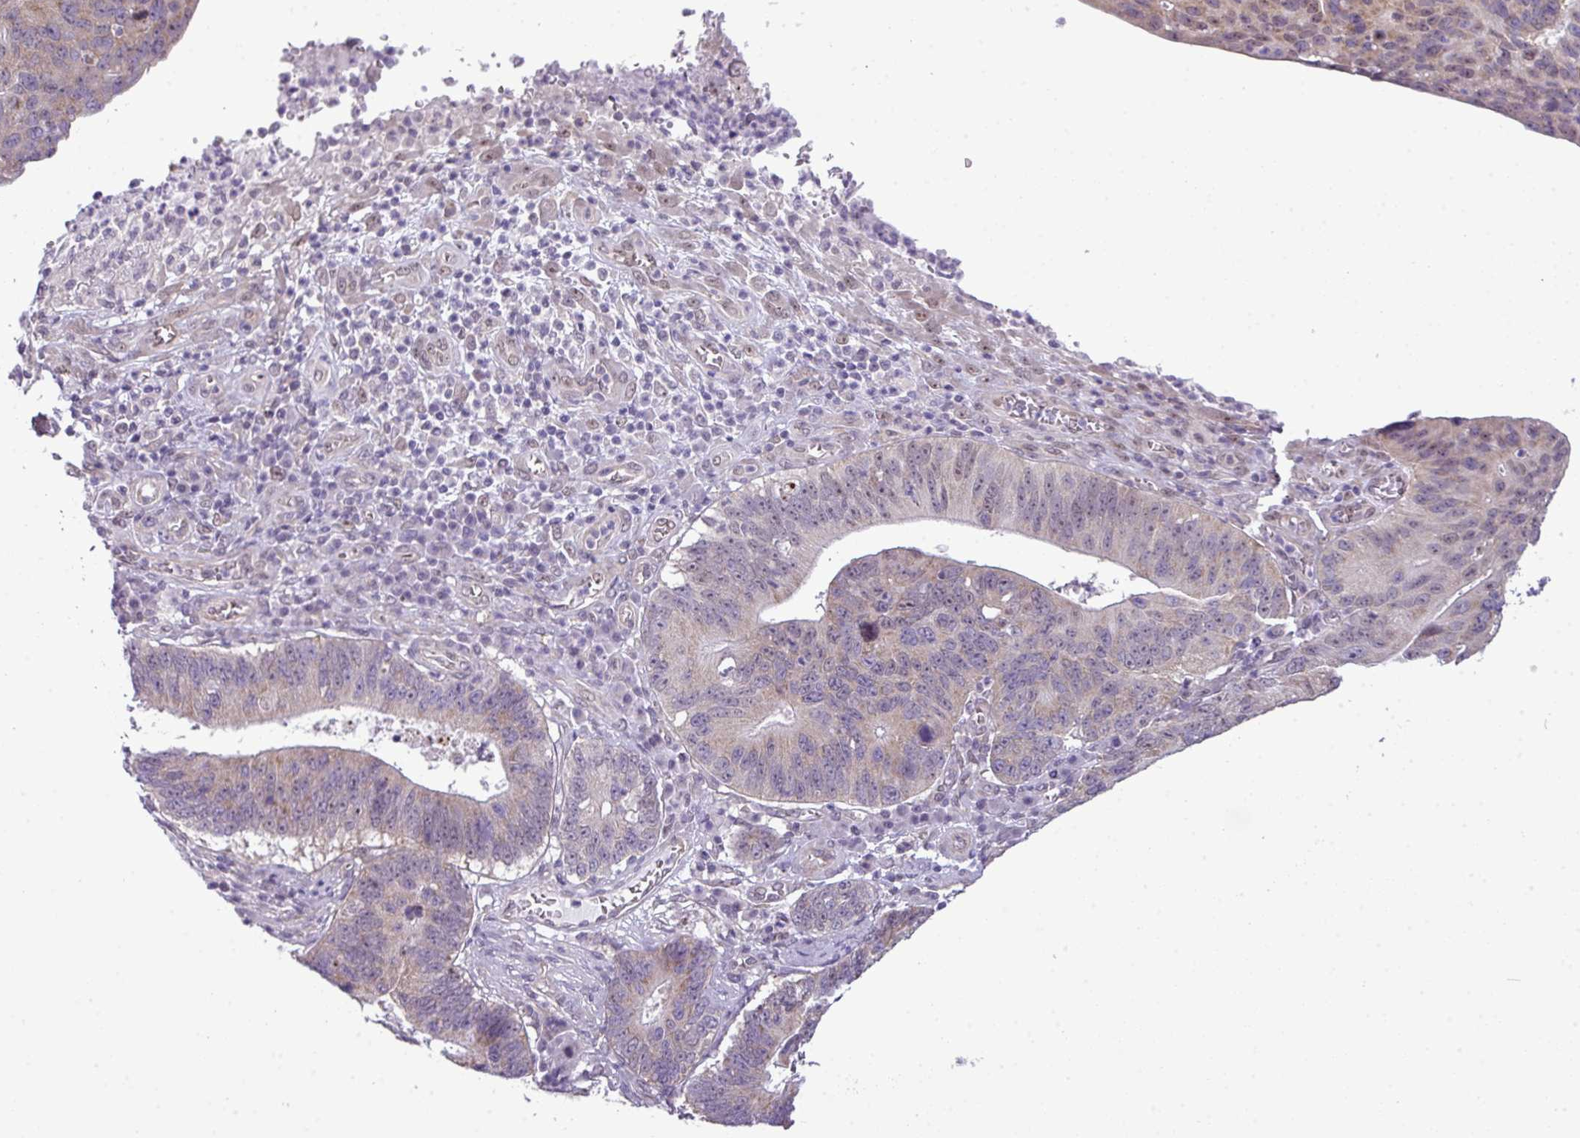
{"staining": {"intensity": "weak", "quantity": "25%-75%", "location": "cytoplasmic/membranous,nuclear"}, "tissue": "stomach cancer", "cell_type": "Tumor cells", "image_type": "cancer", "snomed": [{"axis": "morphology", "description": "Adenocarcinoma, NOS"}, {"axis": "topography", "description": "Stomach"}], "caption": "Brown immunohistochemical staining in stomach cancer displays weak cytoplasmic/membranous and nuclear staining in about 25%-75% of tumor cells.", "gene": "MAK16", "patient": {"sex": "male", "age": 59}}